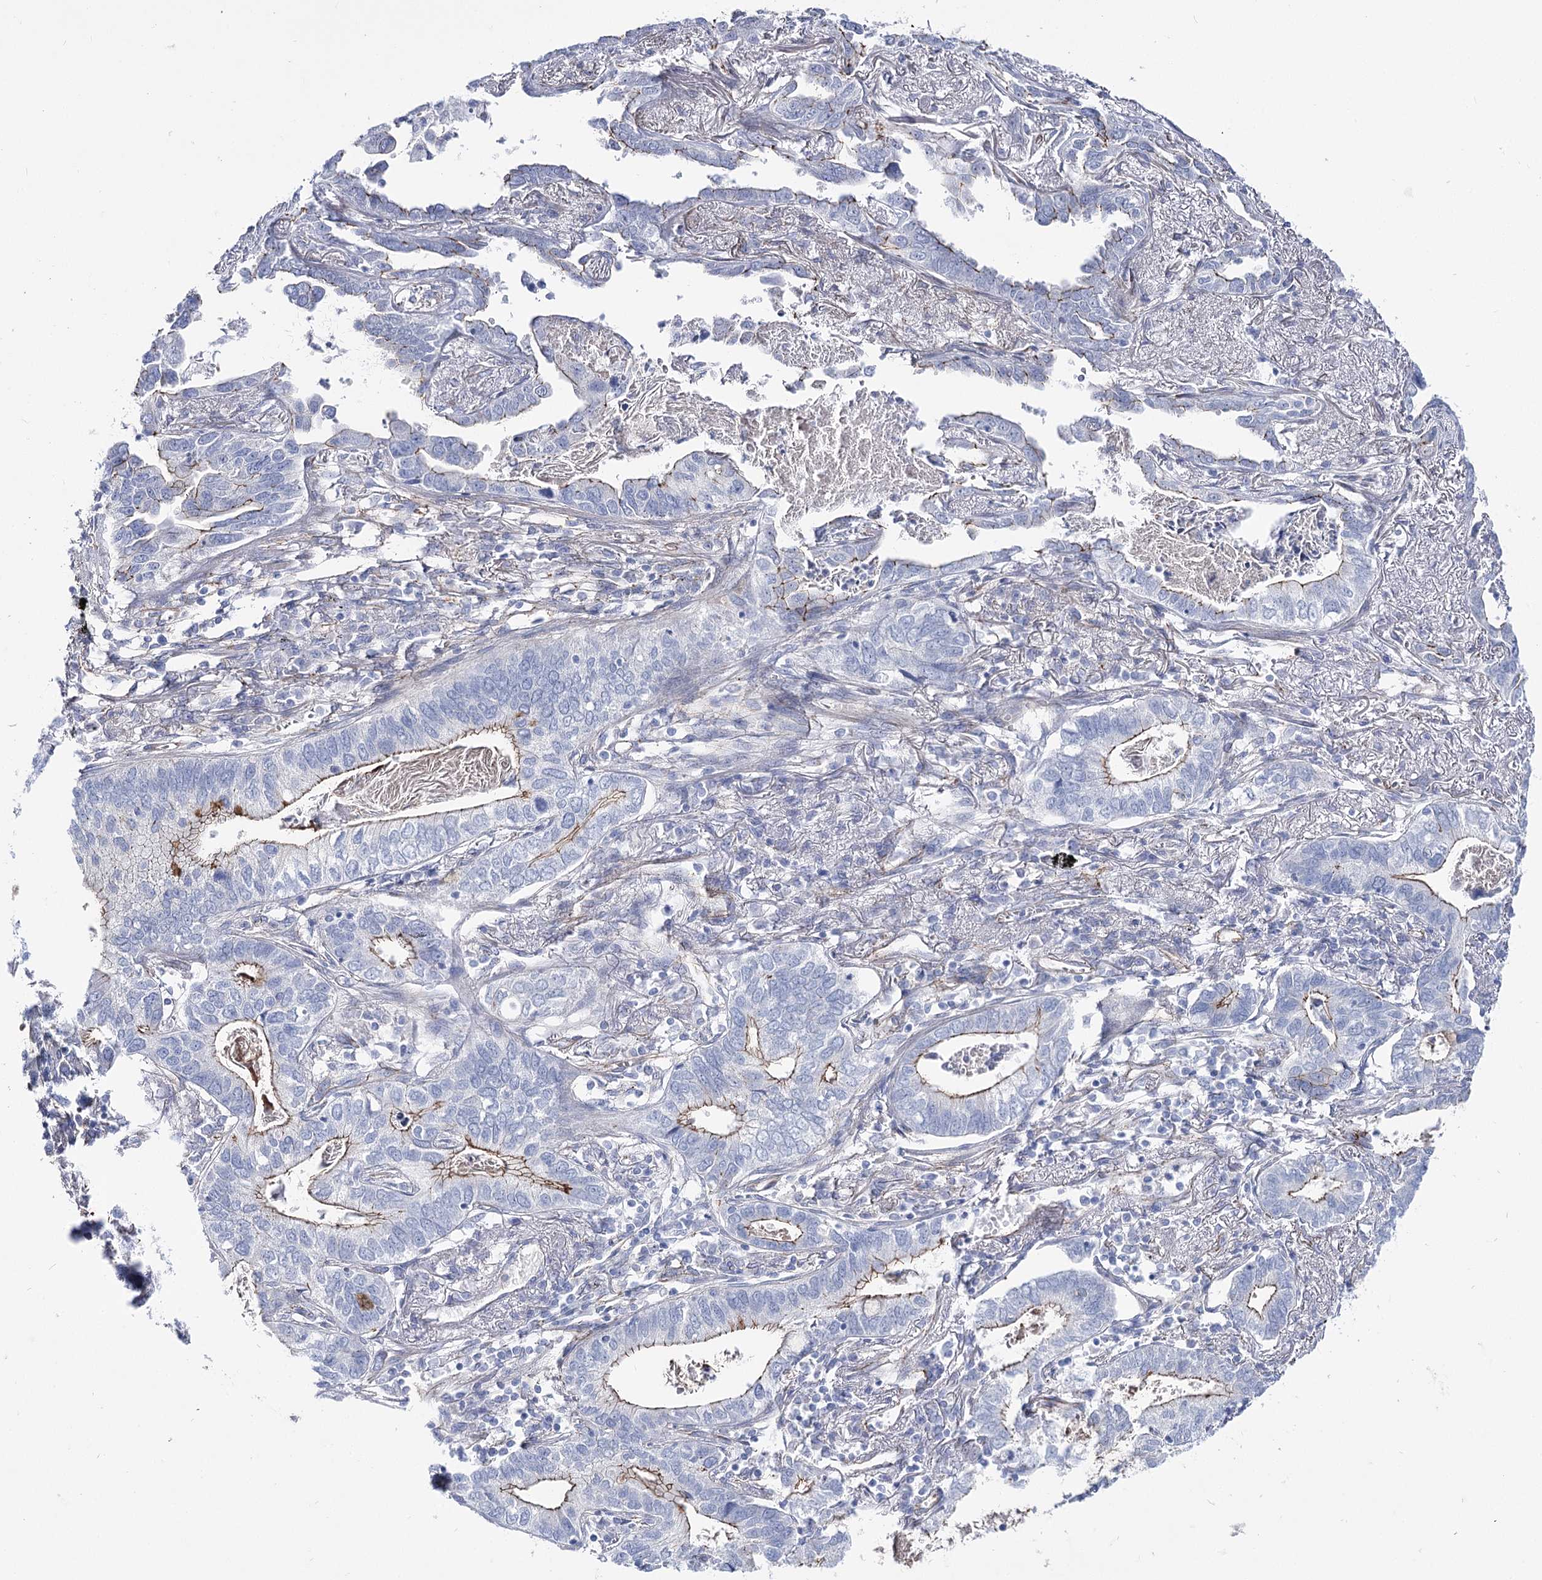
{"staining": {"intensity": "moderate", "quantity": "<25%", "location": "cytoplasmic/membranous"}, "tissue": "lung cancer", "cell_type": "Tumor cells", "image_type": "cancer", "snomed": [{"axis": "morphology", "description": "Adenocarcinoma, NOS"}, {"axis": "topography", "description": "Lung"}], "caption": "Immunohistochemistry photomicrograph of neoplastic tissue: human lung cancer (adenocarcinoma) stained using immunohistochemistry (IHC) demonstrates low levels of moderate protein expression localized specifically in the cytoplasmic/membranous of tumor cells, appearing as a cytoplasmic/membranous brown color.", "gene": "NRAP", "patient": {"sex": "male", "age": 67}}